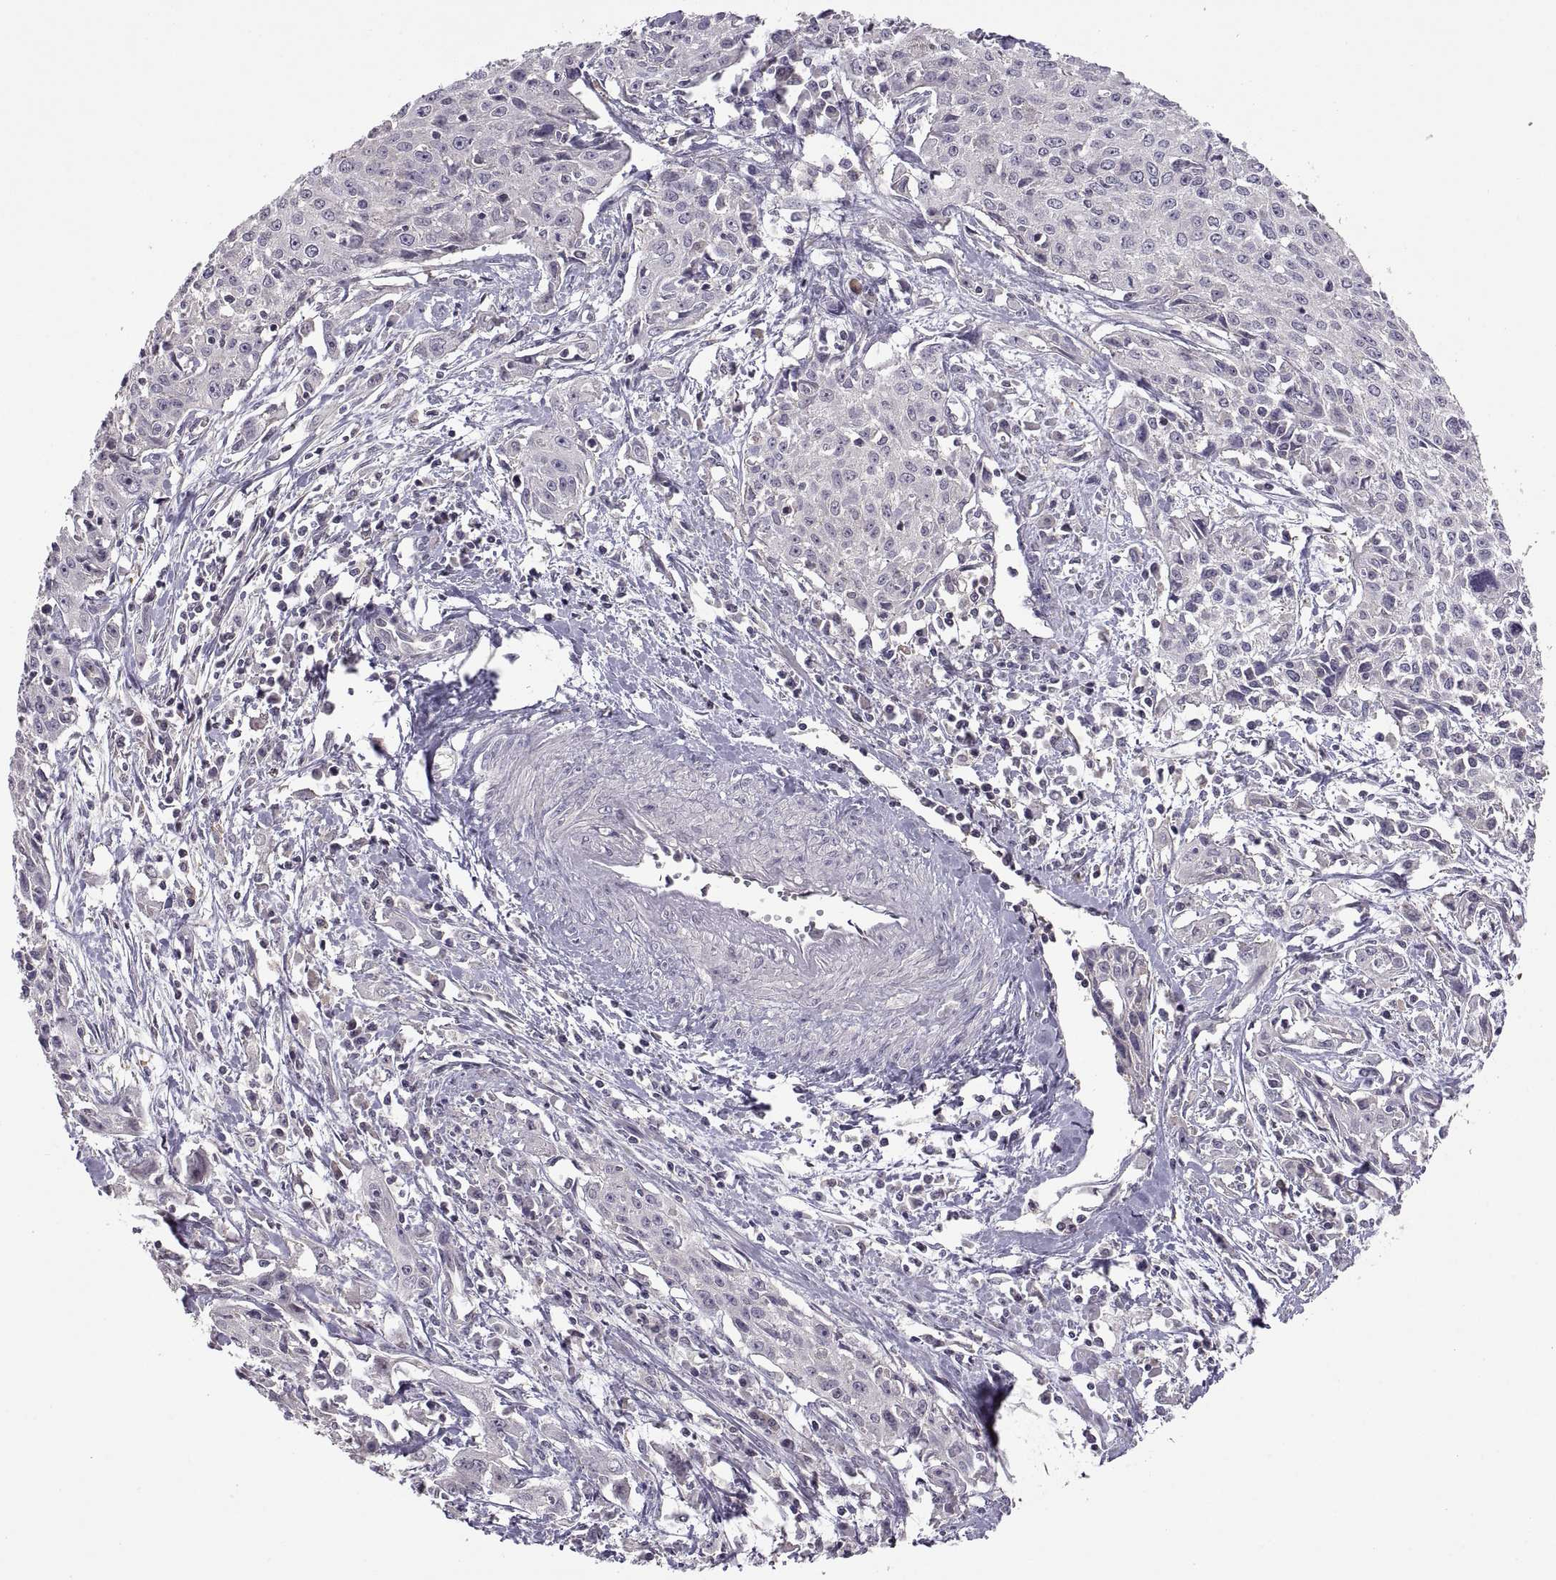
{"staining": {"intensity": "negative", "quantity": "none", "location": "none"}, "tissue": "cervical cancer", "cell_type": "Tumor cells", "image_type": "cancer", "snomed": [{"axis": "morphology", "description": "Squamous cell carcinoma, NOS"}, {"axis": "topography", "description": "Cervix"}], "caption": "A high-resolution photomicrograph shows immunohistochemistry (IHC) staining of cervical cancer (squamous cell carcinoma), which exhibits no significant positivity in tumor cells.", "gene": "NMNAT2", "patient": {"sex": "female", "age": 38}}